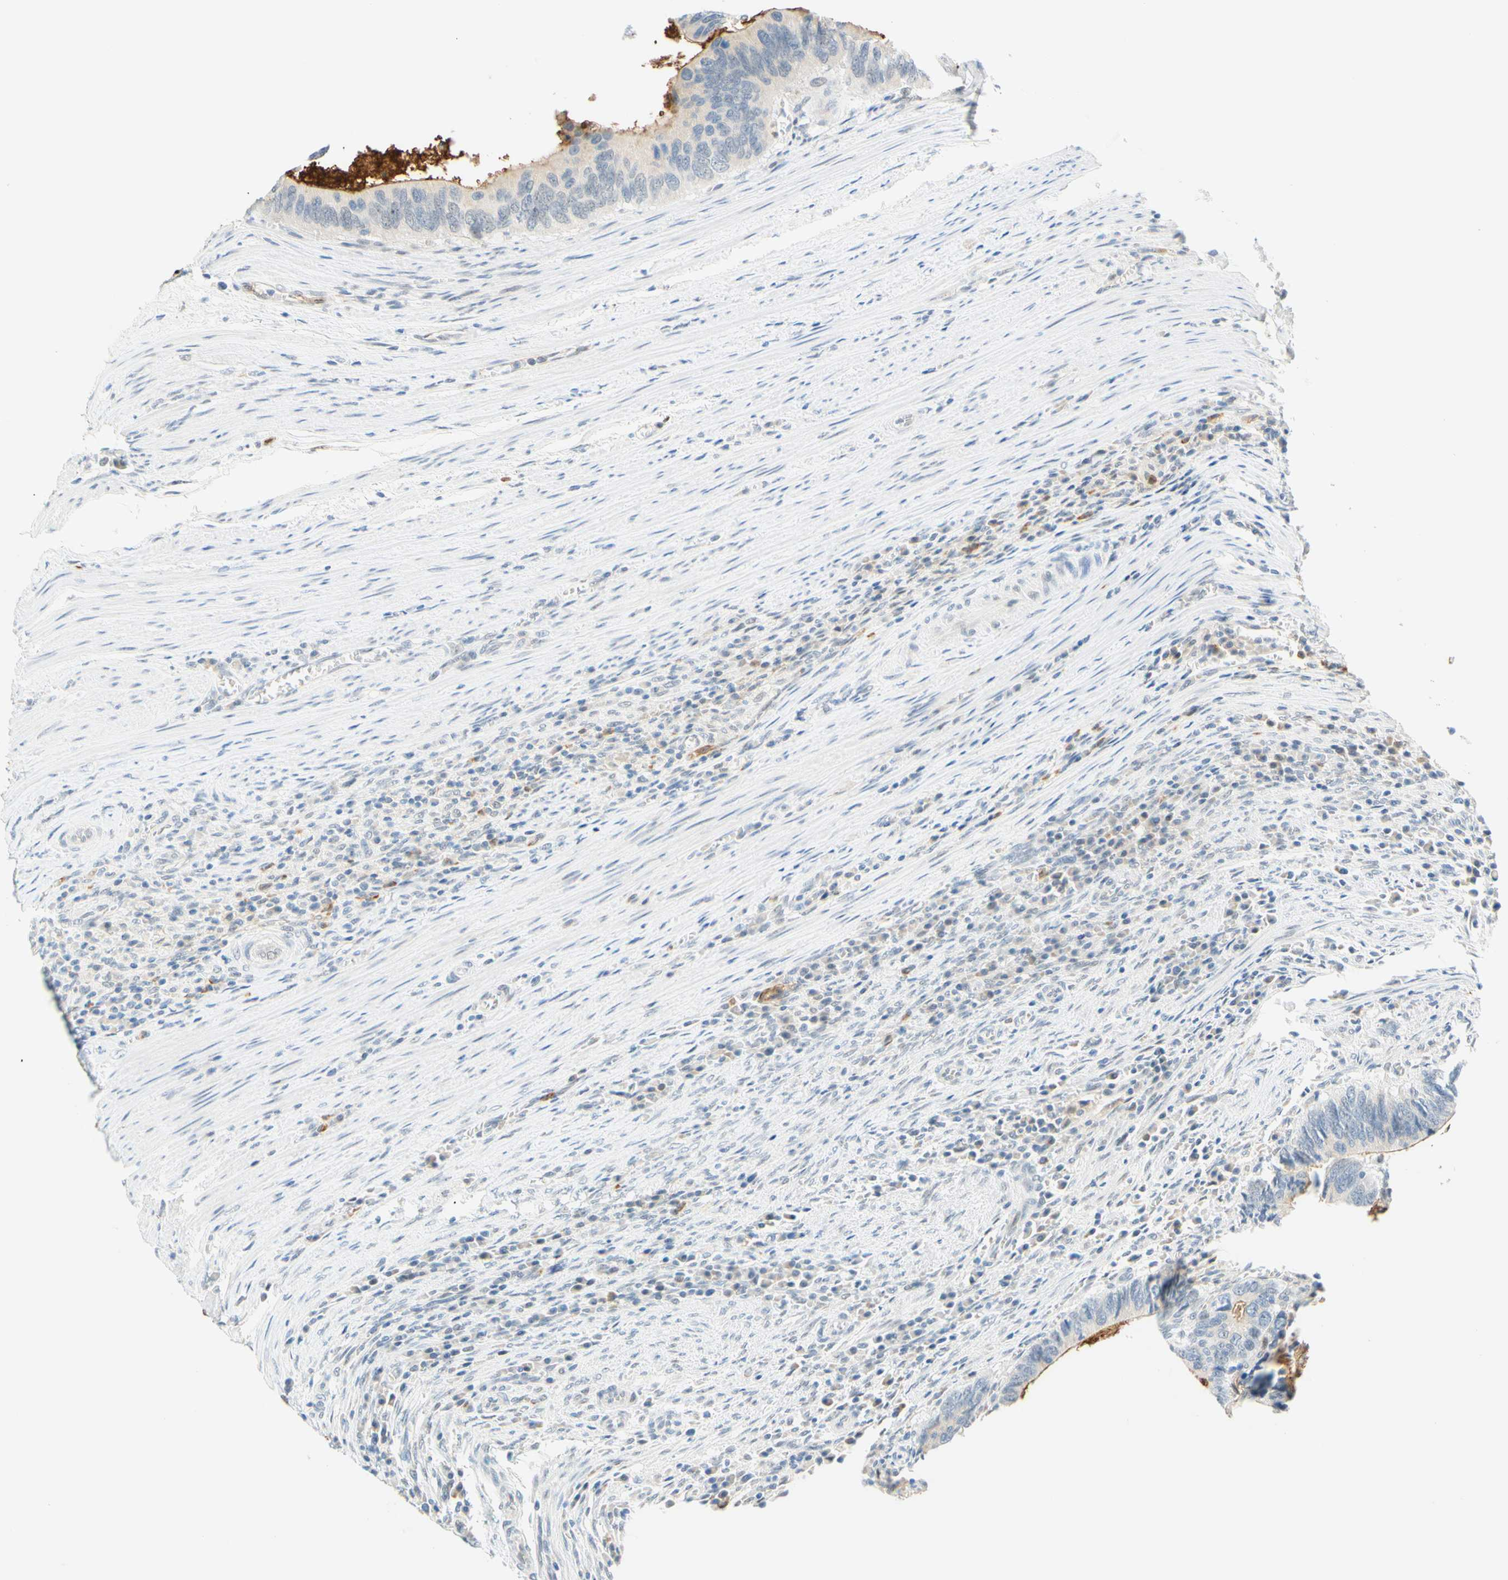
{"staining": {"intensity": "negative", "quantity": "none", "location": "none"}, "tissue": "colorectal cancer", "cell_type": "Tumor cells", "image_type": "cancer", "snomed": [{"axis": "morphology", "description": "Adenocarcinoma, NOS"}, {"axis": "topography", "description": "Colon"}], "caption": "Immunohistochemical staining of human colorectal adenocarcinoma reveals no significant expression in tumor cells. (DAB immunohistochemistry, high magnification).", "gene": "TREM2", "patient": {"sex": "male", "age": 72}}